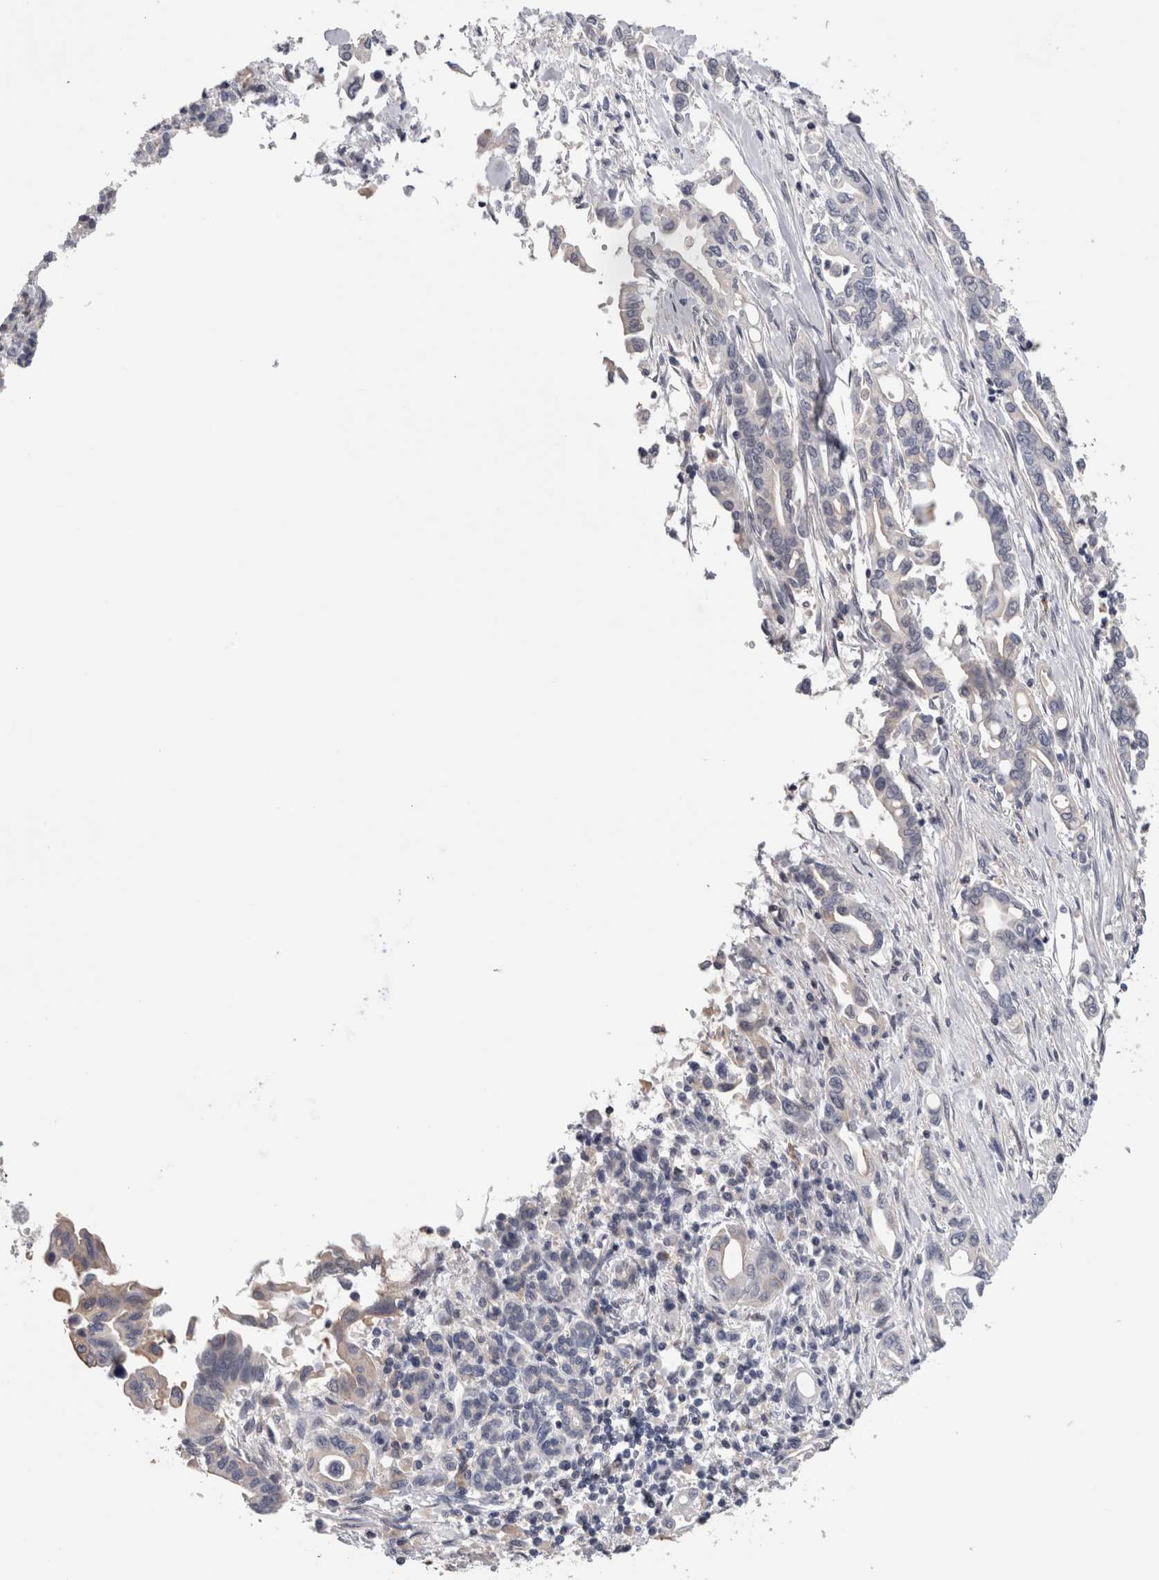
{"staining": {"intensity": "negative", "quantity": "none", "location": "none"}, "tissue": "pancreatic cancer", "cell_type": "Tumor cells", "image_type": "cancer", "snomed": [{"axis": "morphology", "description": "Adenocarcinoma, NOS"}, {"axis": "topography", "description": "Pancreas"}], "caption": "DAB immunohistochemical staining of pancreatic cancer displays no significant expression in tumor cells.", "gene": "SCRN1", "patient": {"sex": "female", "age": 57}}